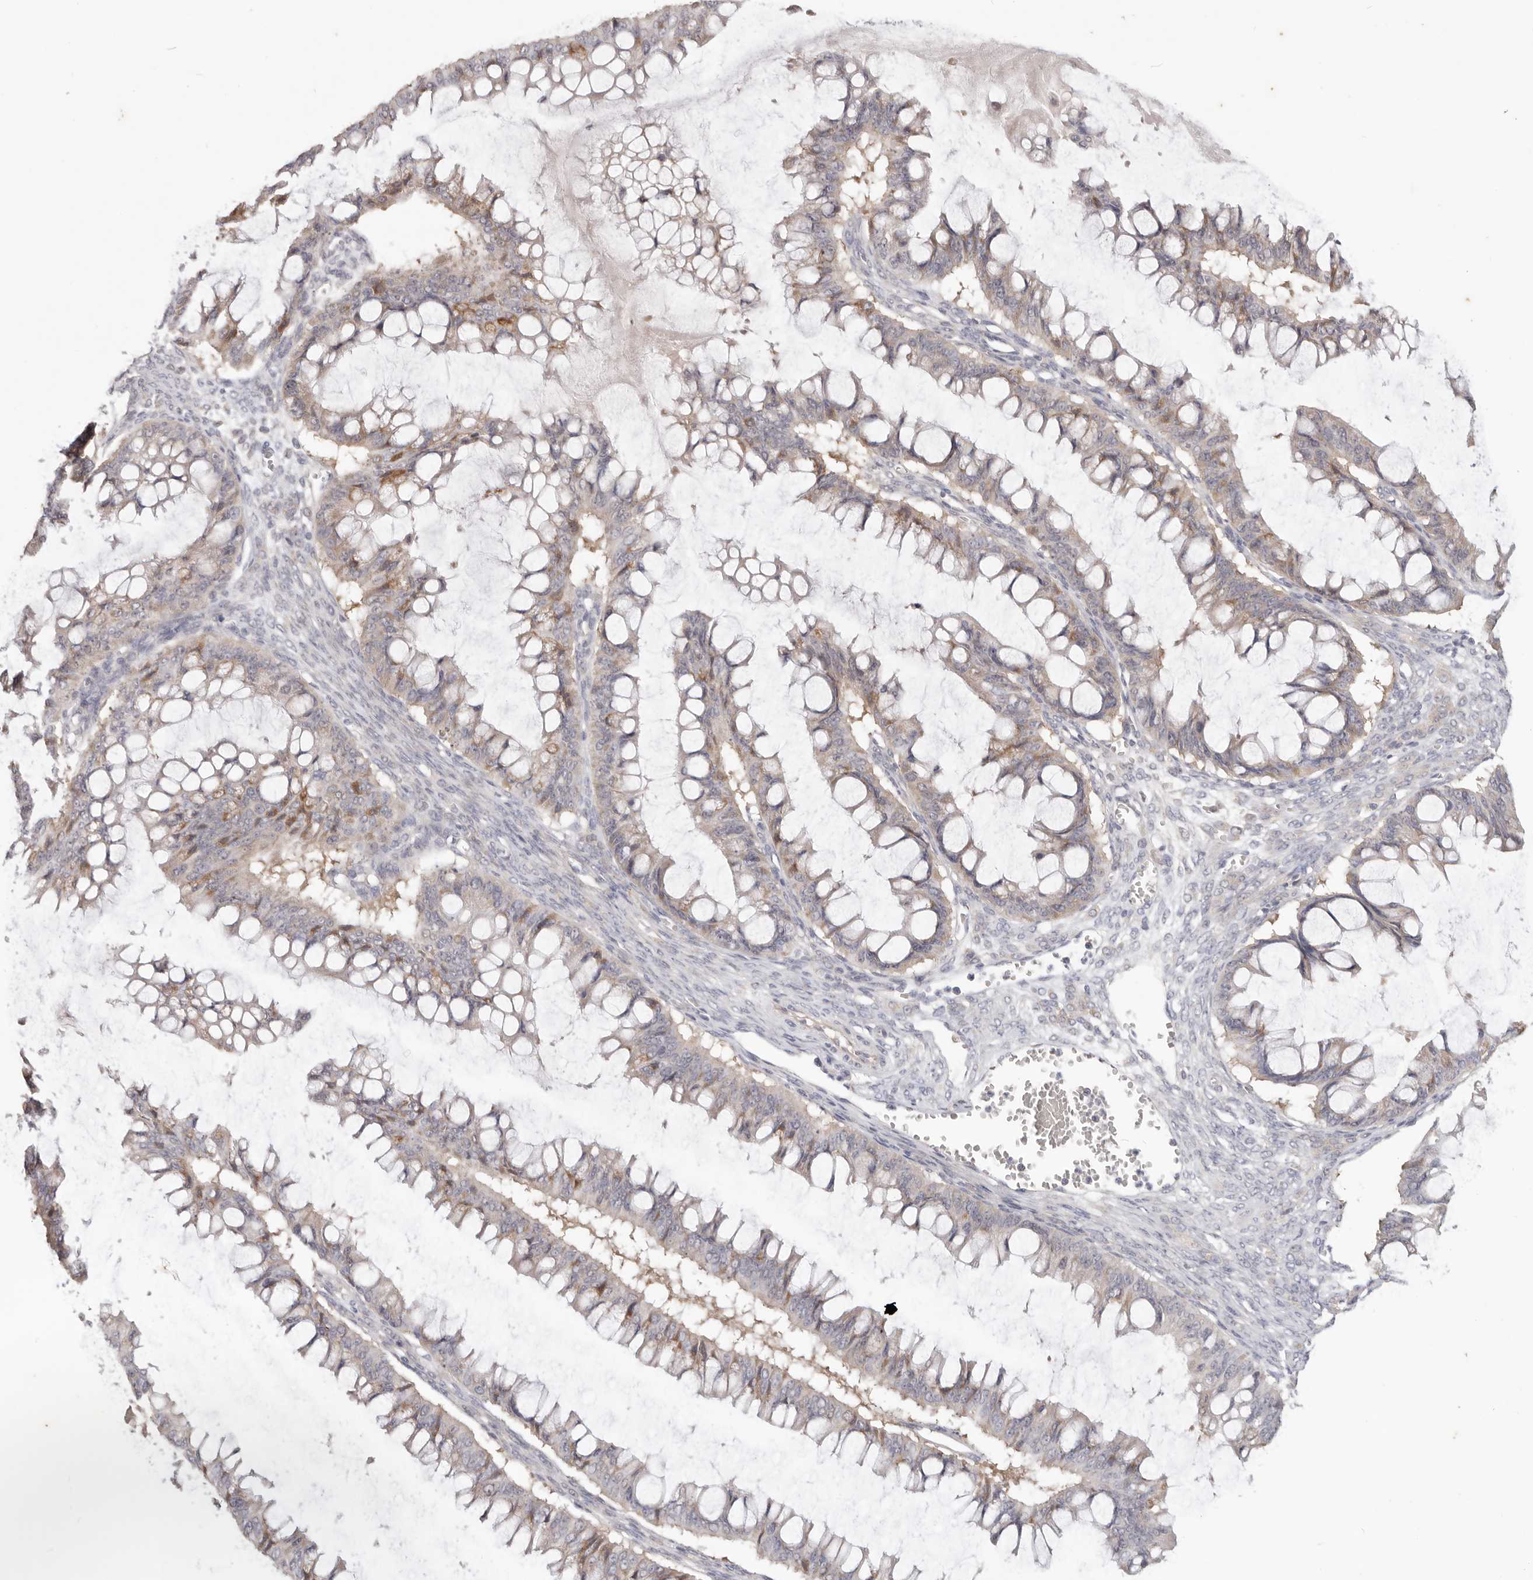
{"staining": {"intensity": "moderate", "quantity": "25%-75%", "location": "cytoplasmic/membranous"}, "tissue": "ovarian cancer", "cell_type": "Tumor cells", "image_type": "cancer", "snomed": [{"axis": "morphology", "description": "Cystadenocarcinoma, mucinous, NOS"}, {"axis": "topography", "description": "Ovary"}], "caption": "About 25%-75% of tumor cells in ovarian cancer reveal moderate cytoplasmic/membranous protein positivity as visualized by brown immunohistochemical staining.", "gene": "WDR77", "patient": {"sex": "female", "age": 73}}